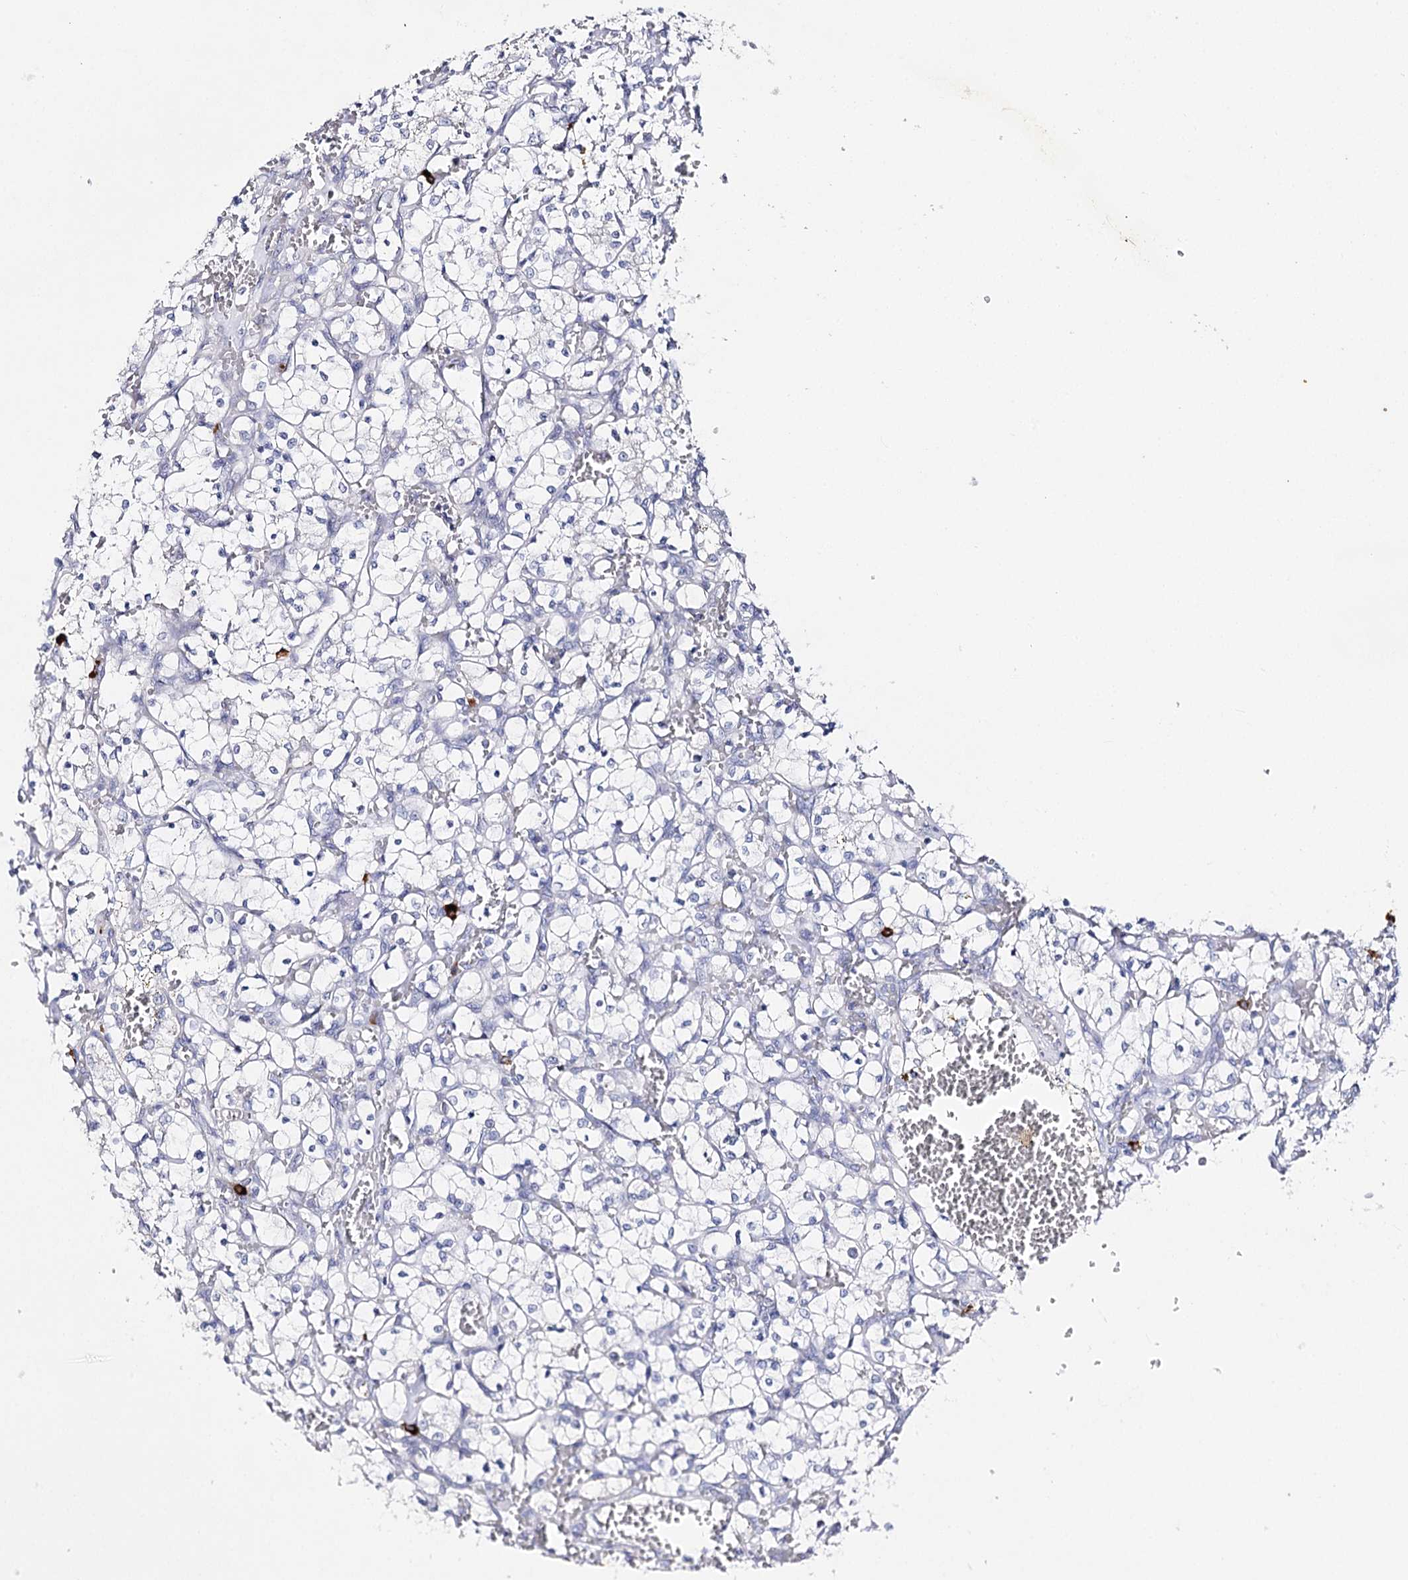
{"staining": {"intensity": "negative", "quantity": "none", "location": "none"}, "tissue": "renal cancer", "cell_type": "Tumor cells", "image_type": "cancer", "snomed": [{"axis": "morphology", "description": "Adenocarcinoma, NOS"}, {"axis": "topography", "description": "Kidney"}], "caption": "There is no significant staining in tumor cells of renal cancer. (DAB (3,3'-diaminobenzidine) immunohistochemistry with hematoxylin counter stain).", "gene": "IL1RAP", "patient": {"sex": "female", "age": 69}}